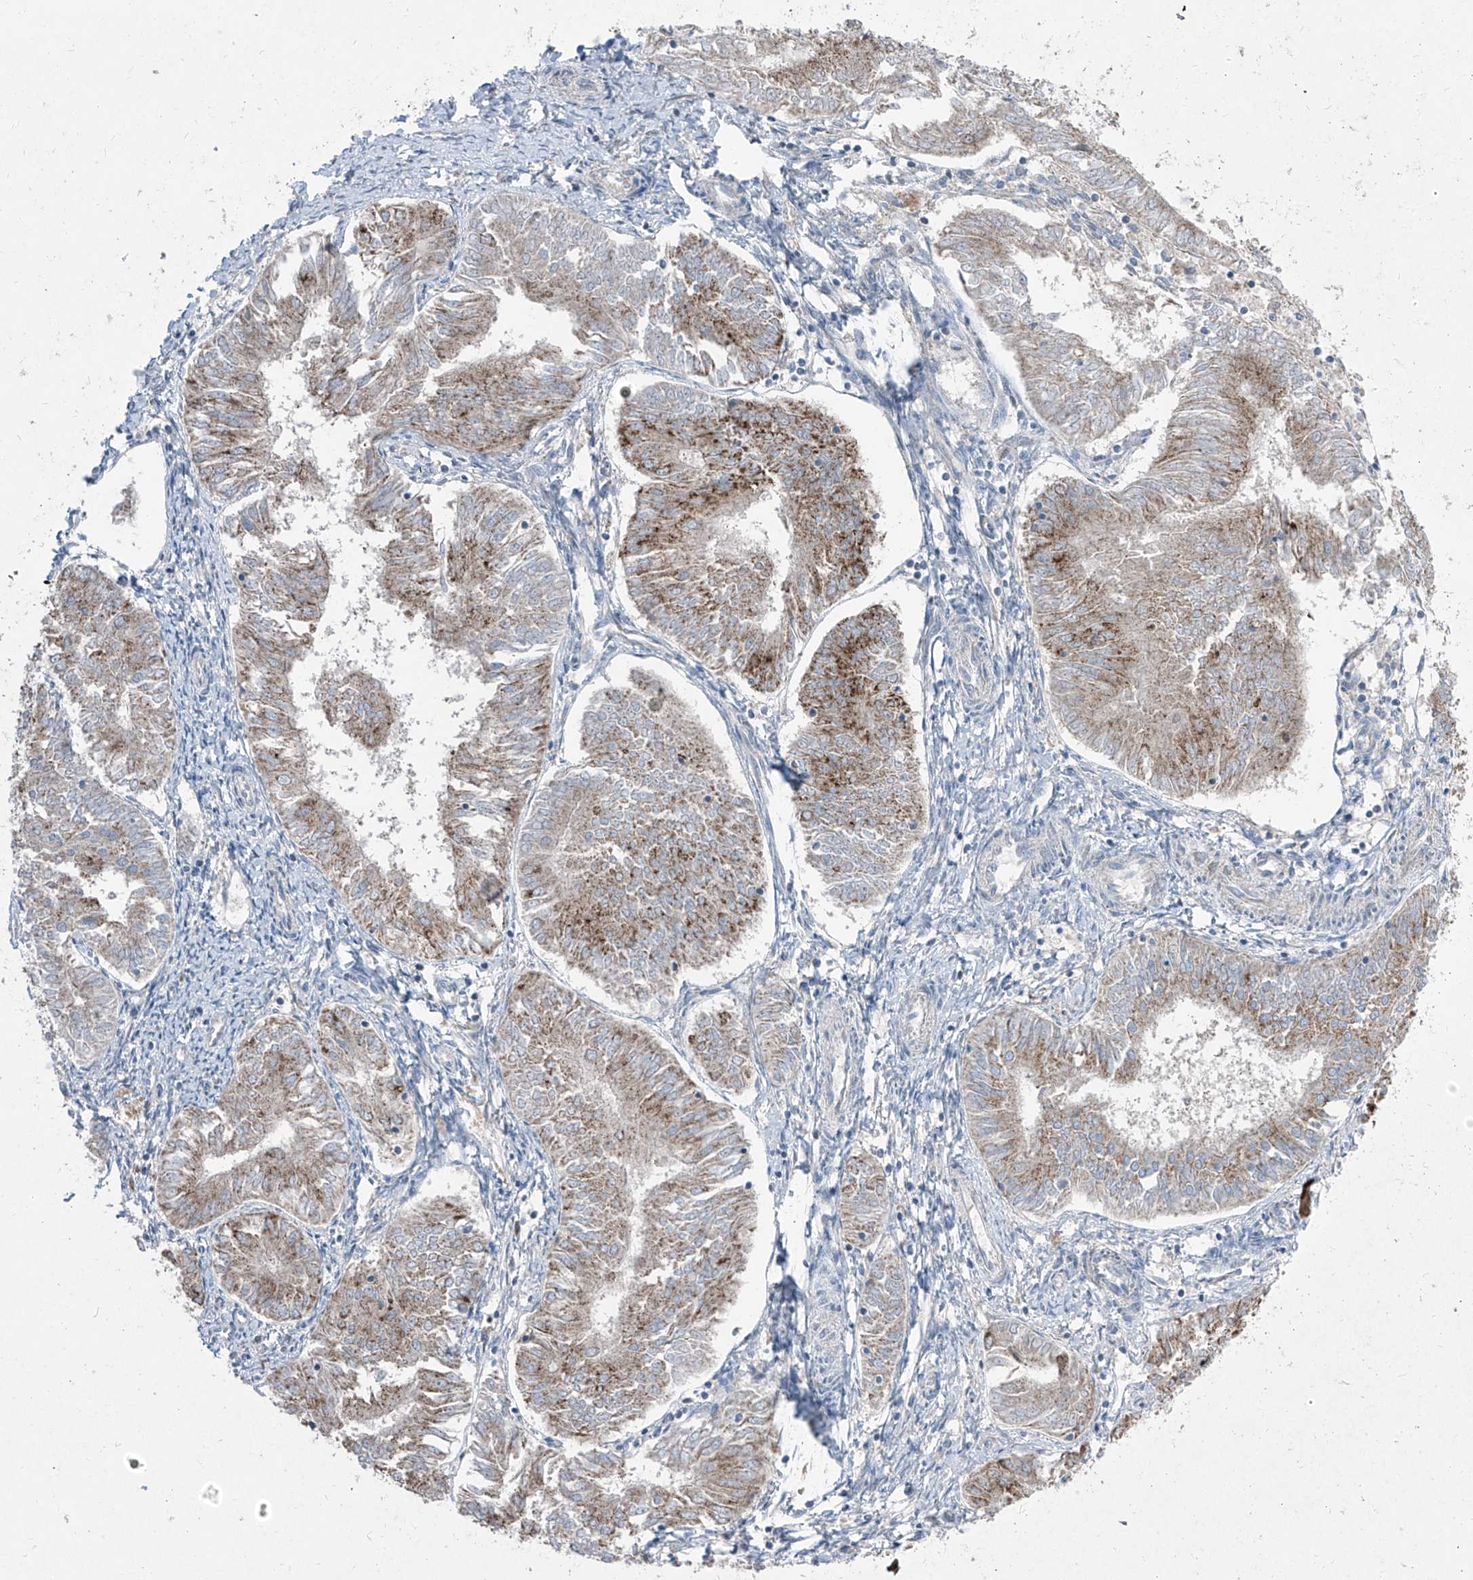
{"staining": {"intensity": "moderate", "quantity": "25%-75%", "location": "cytoplasmic/membranous"}, "tissue": "endometrial cancer", "cell_type": "Tumor cells", "image_type": "cancer", "snomed": [{"axis": "morphology", "description": "Adenocarcinoma, NOS"}, {"axis": "topography", "description": "Endometrium"}], "caption": "Endometrial cancer (adenocarcinoma) stained for a protein (brown) displays moderate cytoplasmic/membranous positive positivity in approximately 25%-75% of tumor cells.", "gene": "ABCD3", "patient": {"sex": "female", "age": 58}}